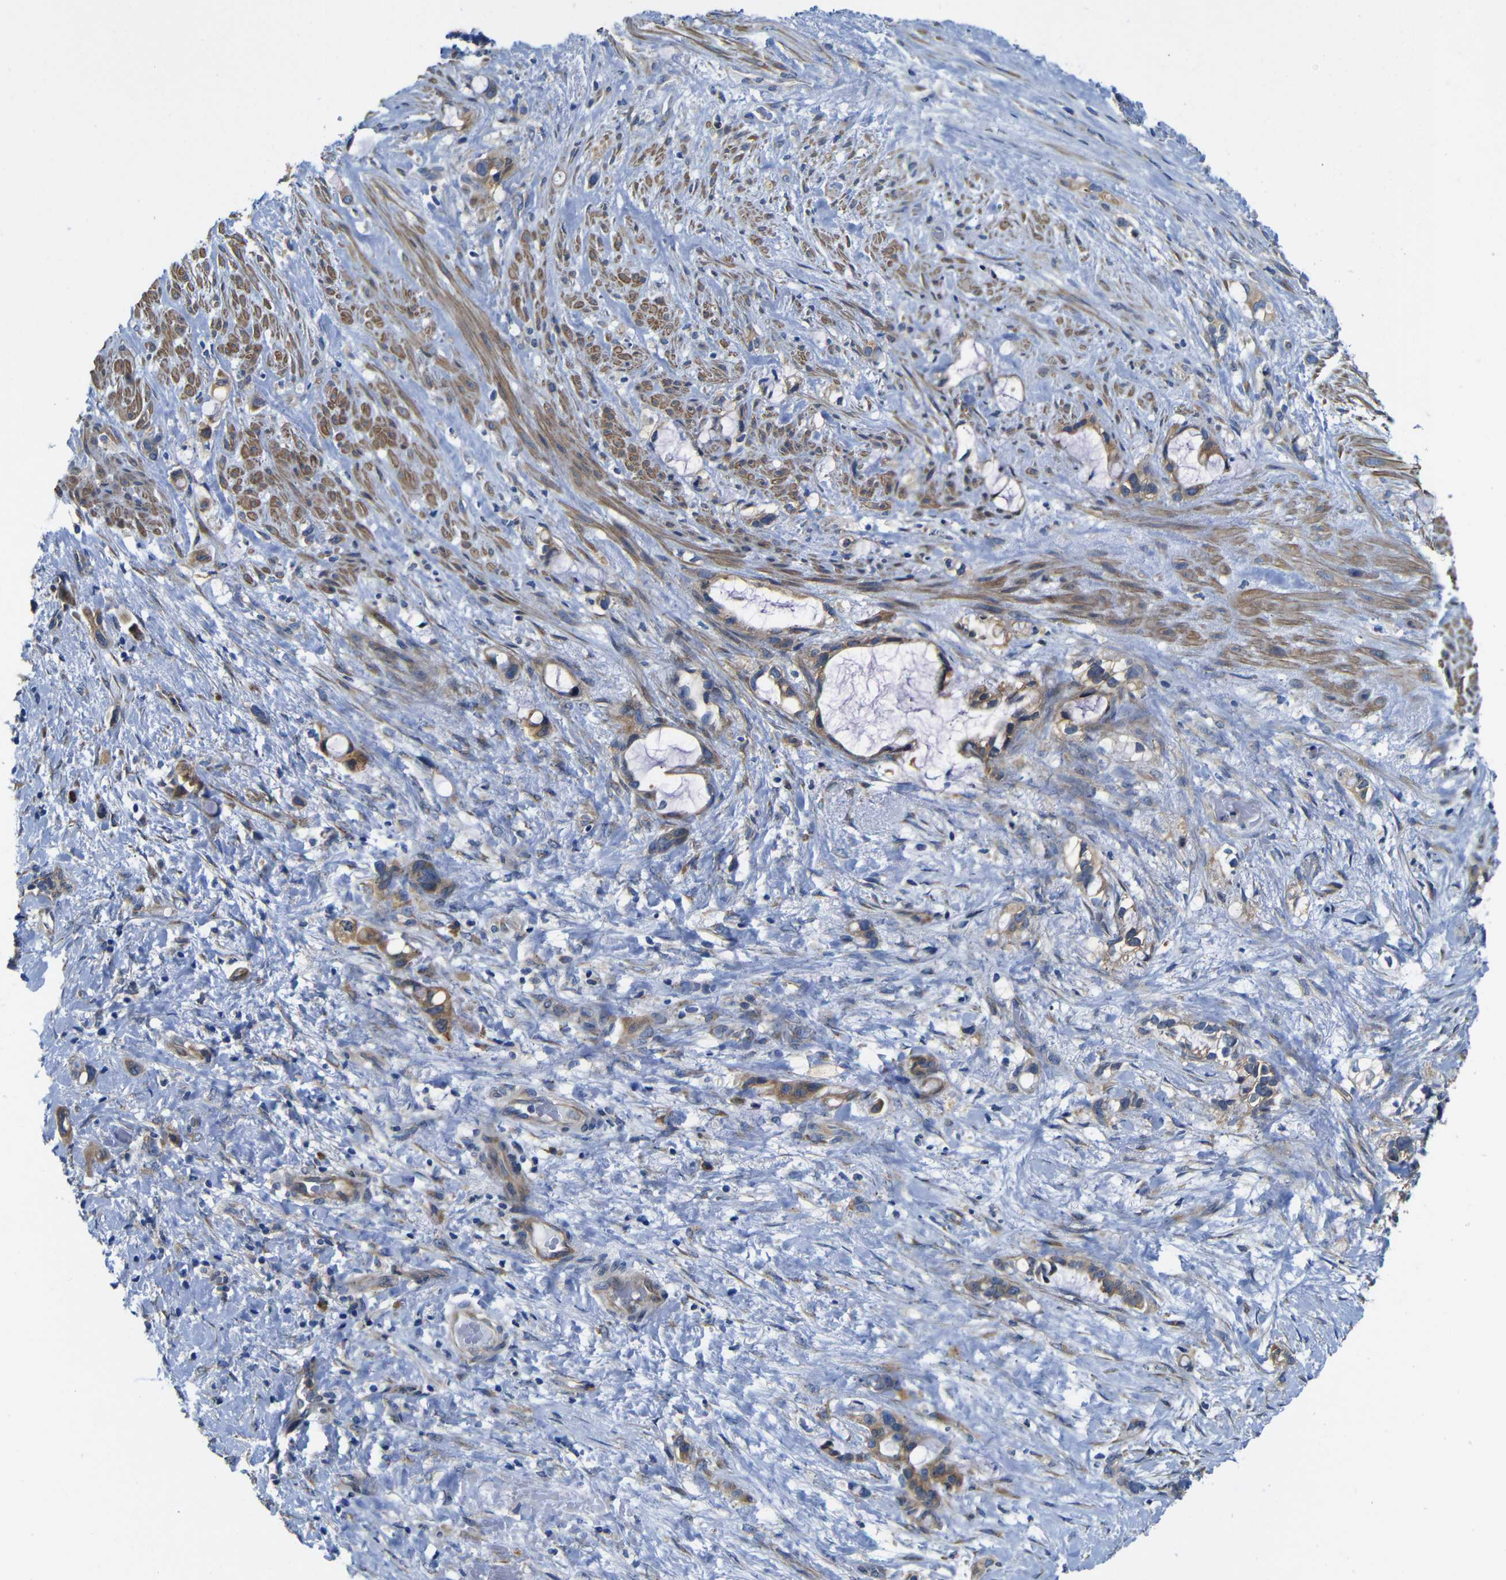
{"staining": {"intensity": "moderate", "quantity": ">75%", "location": "cytoplasmic/membranous"}, "tissue": "liver cancer", "cell_type": "Tumor cells", "image_type": "cancer", "snomed": [{"axis": "morphology", "description": "Cholangiocarcinoma"}, {"axis": "topography", "description": "Liver"}], "caption": "This is a photomicrograph of immunohistochemistry staining of liver cholangiocarcinoma, which shows moderate positivity in the cytoplasmic/membranous of tumor cells.", "gene": "DDRGK1", "patient": {"sex": "female", "age": 65}}